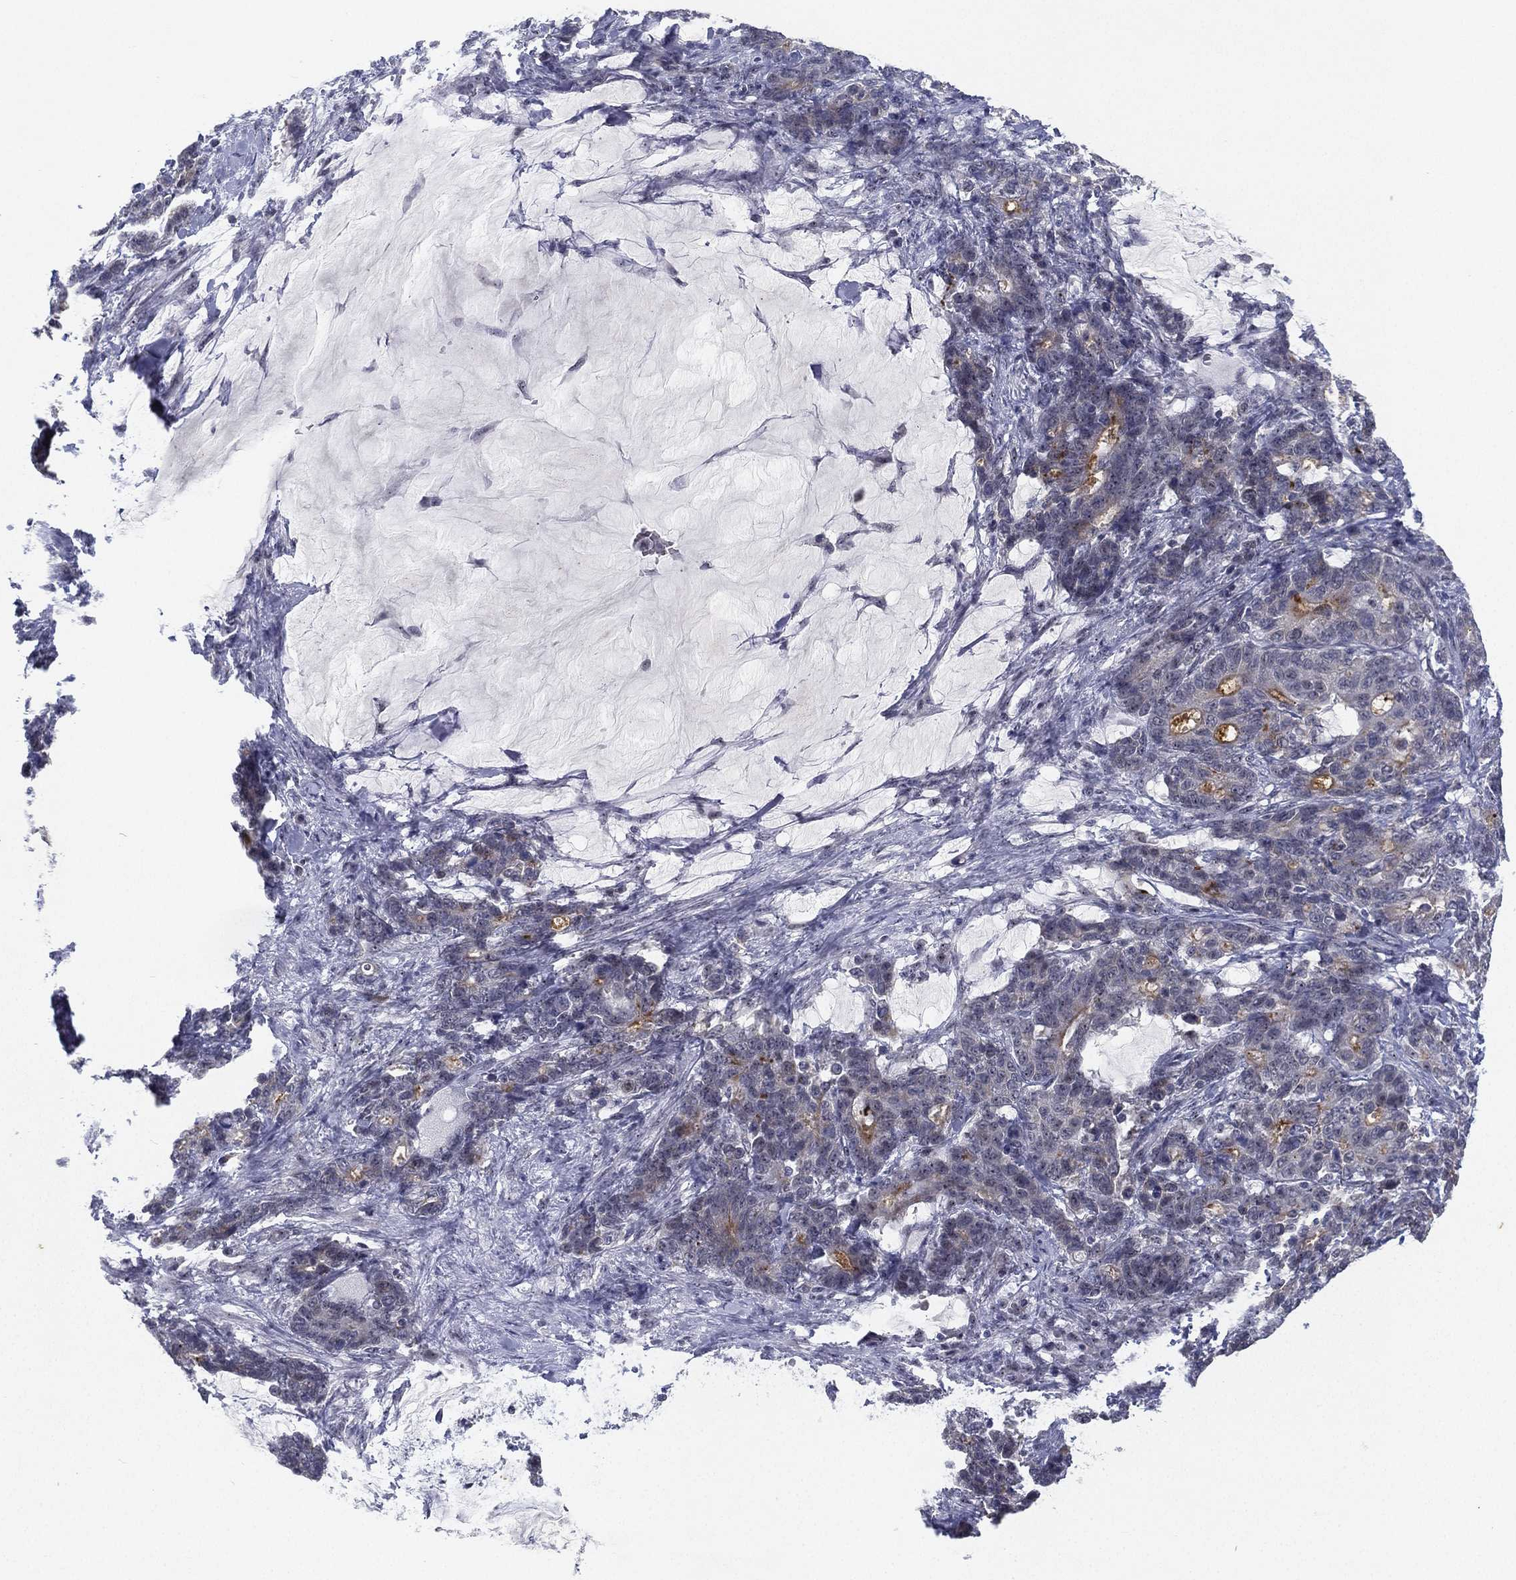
{"staining": {"intensity": "negative", "quantity": "none", "location": "none"}, "tissue": "stomach cancer", "cell_type": "Tumor cells", "image_type": "cancer", "snomed": [{"axis": "morphology", "description": "Normal tissue, NOS"}, {"axis": "morphology", "description": "Adenocarcinoma, NOS"}, {"axis": "topography", "description": "Stomach"}], "caption": "Human stomach cancer (adenocarcinoma) stained for a protein using immunohistochemistry reveals no positivity in tumor cells.", "gene": "MS4A8", "patient": {"sex": "female", "age": 64}}